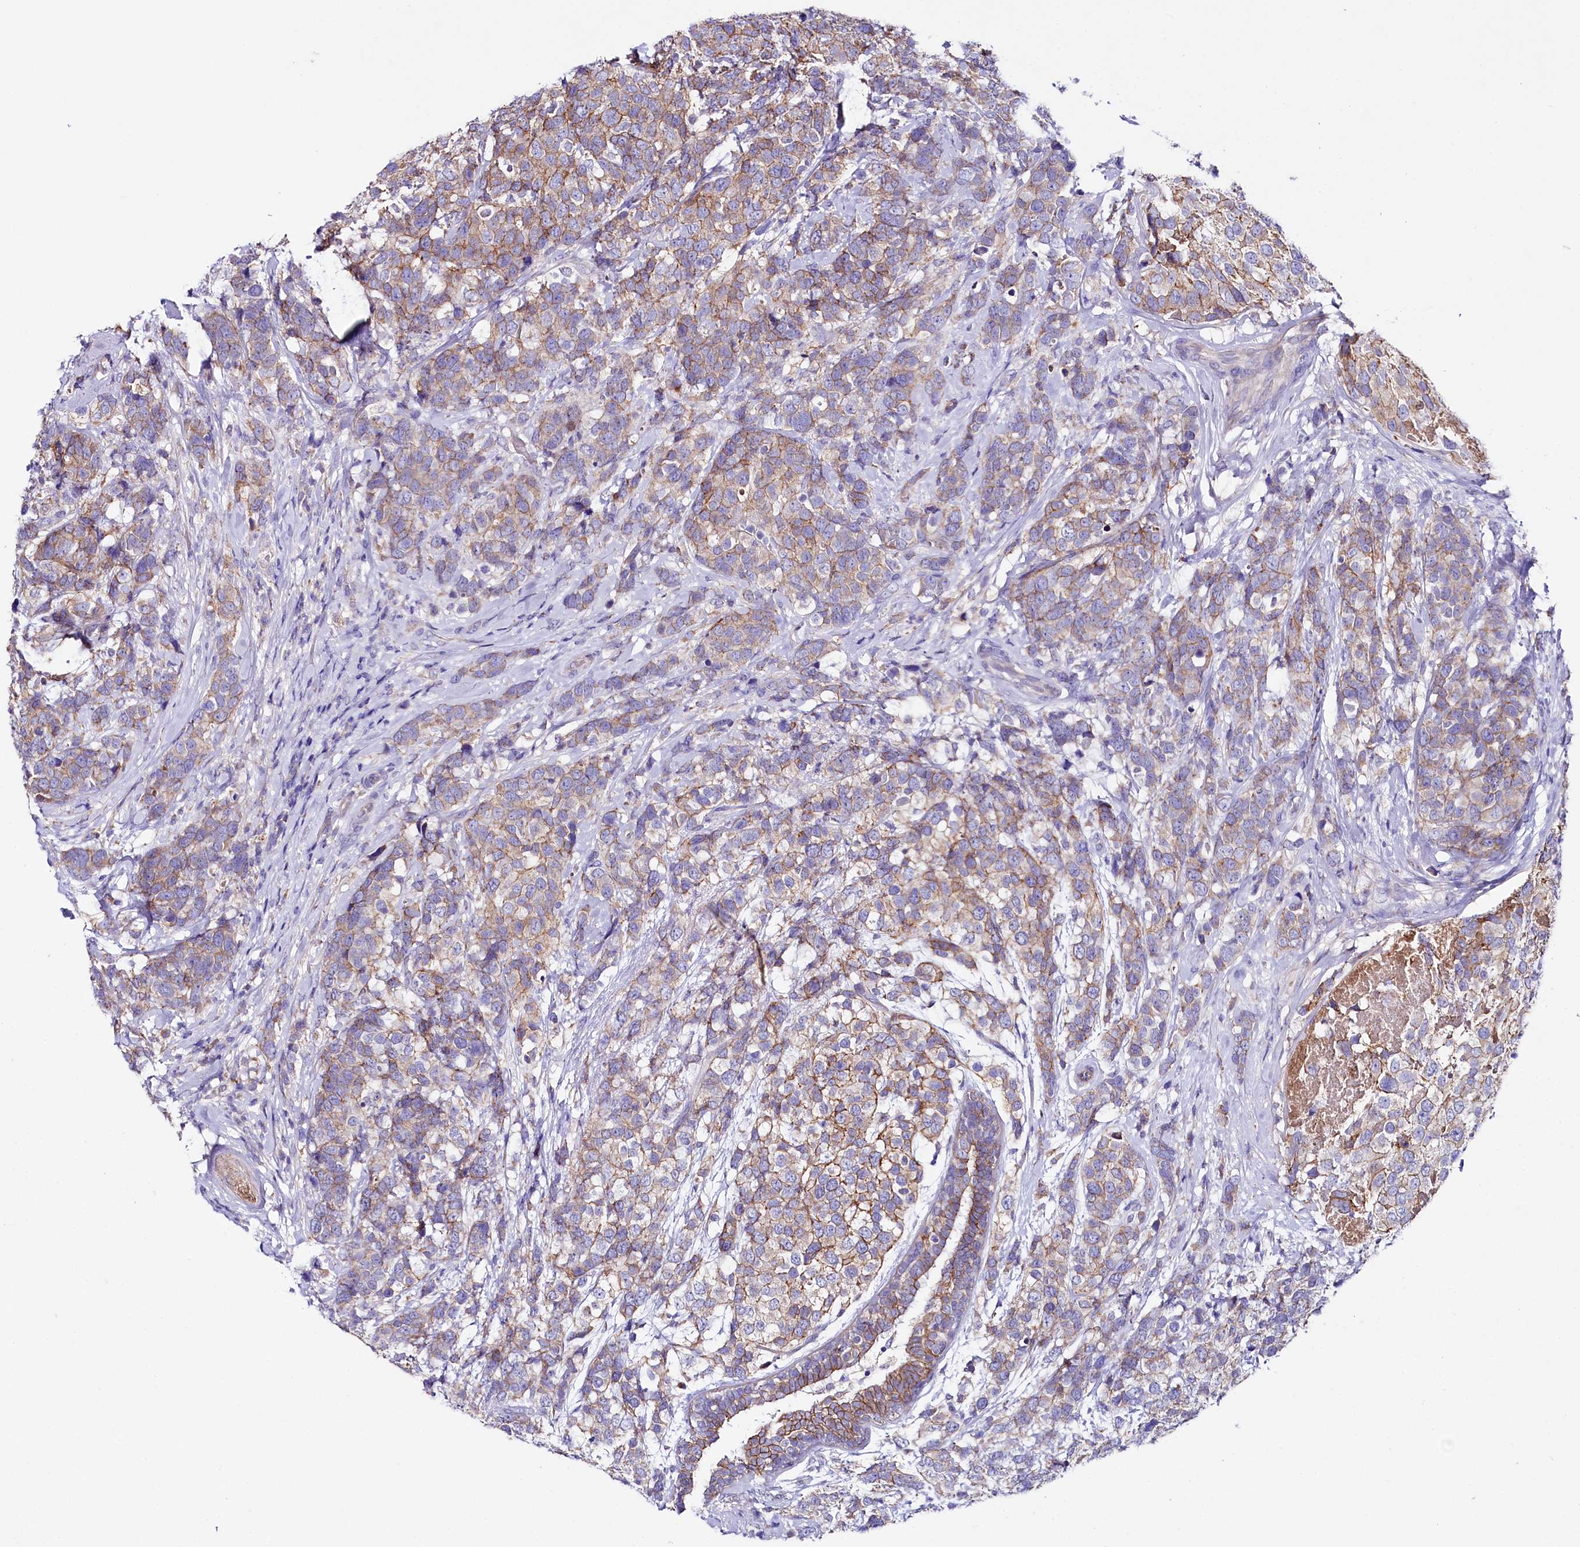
{"staining": {"intensity": "moderate", "quantity": "<25%", "location": "cytoplasmic/membranous"}, "tissue": "breast cancer", "cell_type": "Tumor cells", "image_type": "cancer", "snomed": [{"axis": "morphology", "description": "Lobular carcinoma"}, {"axis": "topography", "description": "Breast"}], "caption": "Protein analysis of lobular carcinoma (breast) tissue reveals moderate cytoplasmic/membranous staining in about <25% of tumor cells.", "gene": "SACM1L", "patient": {"sex": "female", "age": 59}}